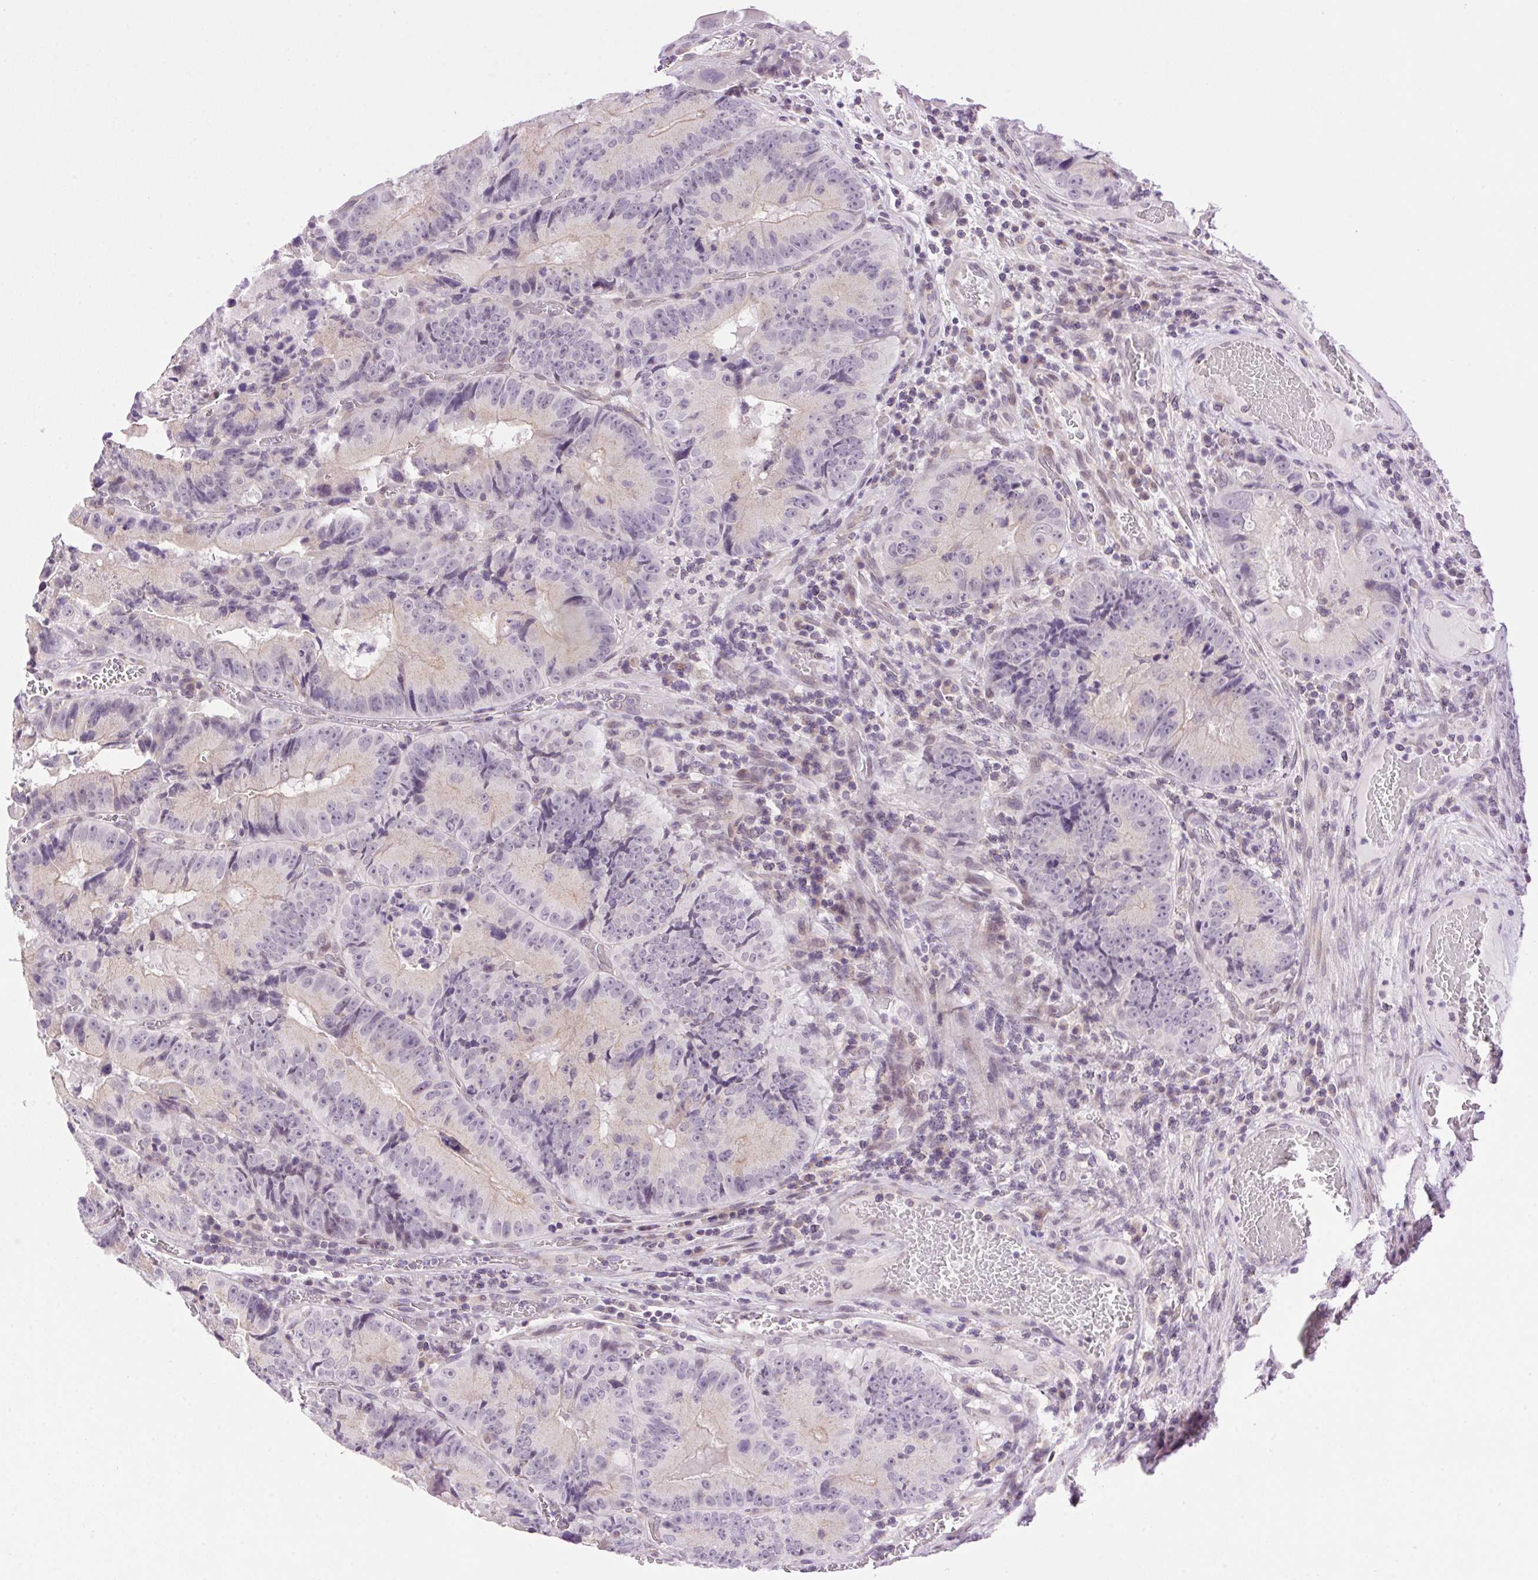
{"staining": {"intensity": "negative", "quantity": "none", "location": "none"}, "tissue": "colorectal cancer", "cell_type": "Tumor cells", "image_type": "cancer", "snomed": [{"axis": "morphology", "description": "Adenocarcinoma, NOS"}, {"axis": "topography", "description": "Colon"}], "caption": "Tumor cells are negative for brown protein staining in colorectal cancer (adenocarcinoma).", "gene": "SMIM13", "patient": {"sex": "female", "age": 86}}